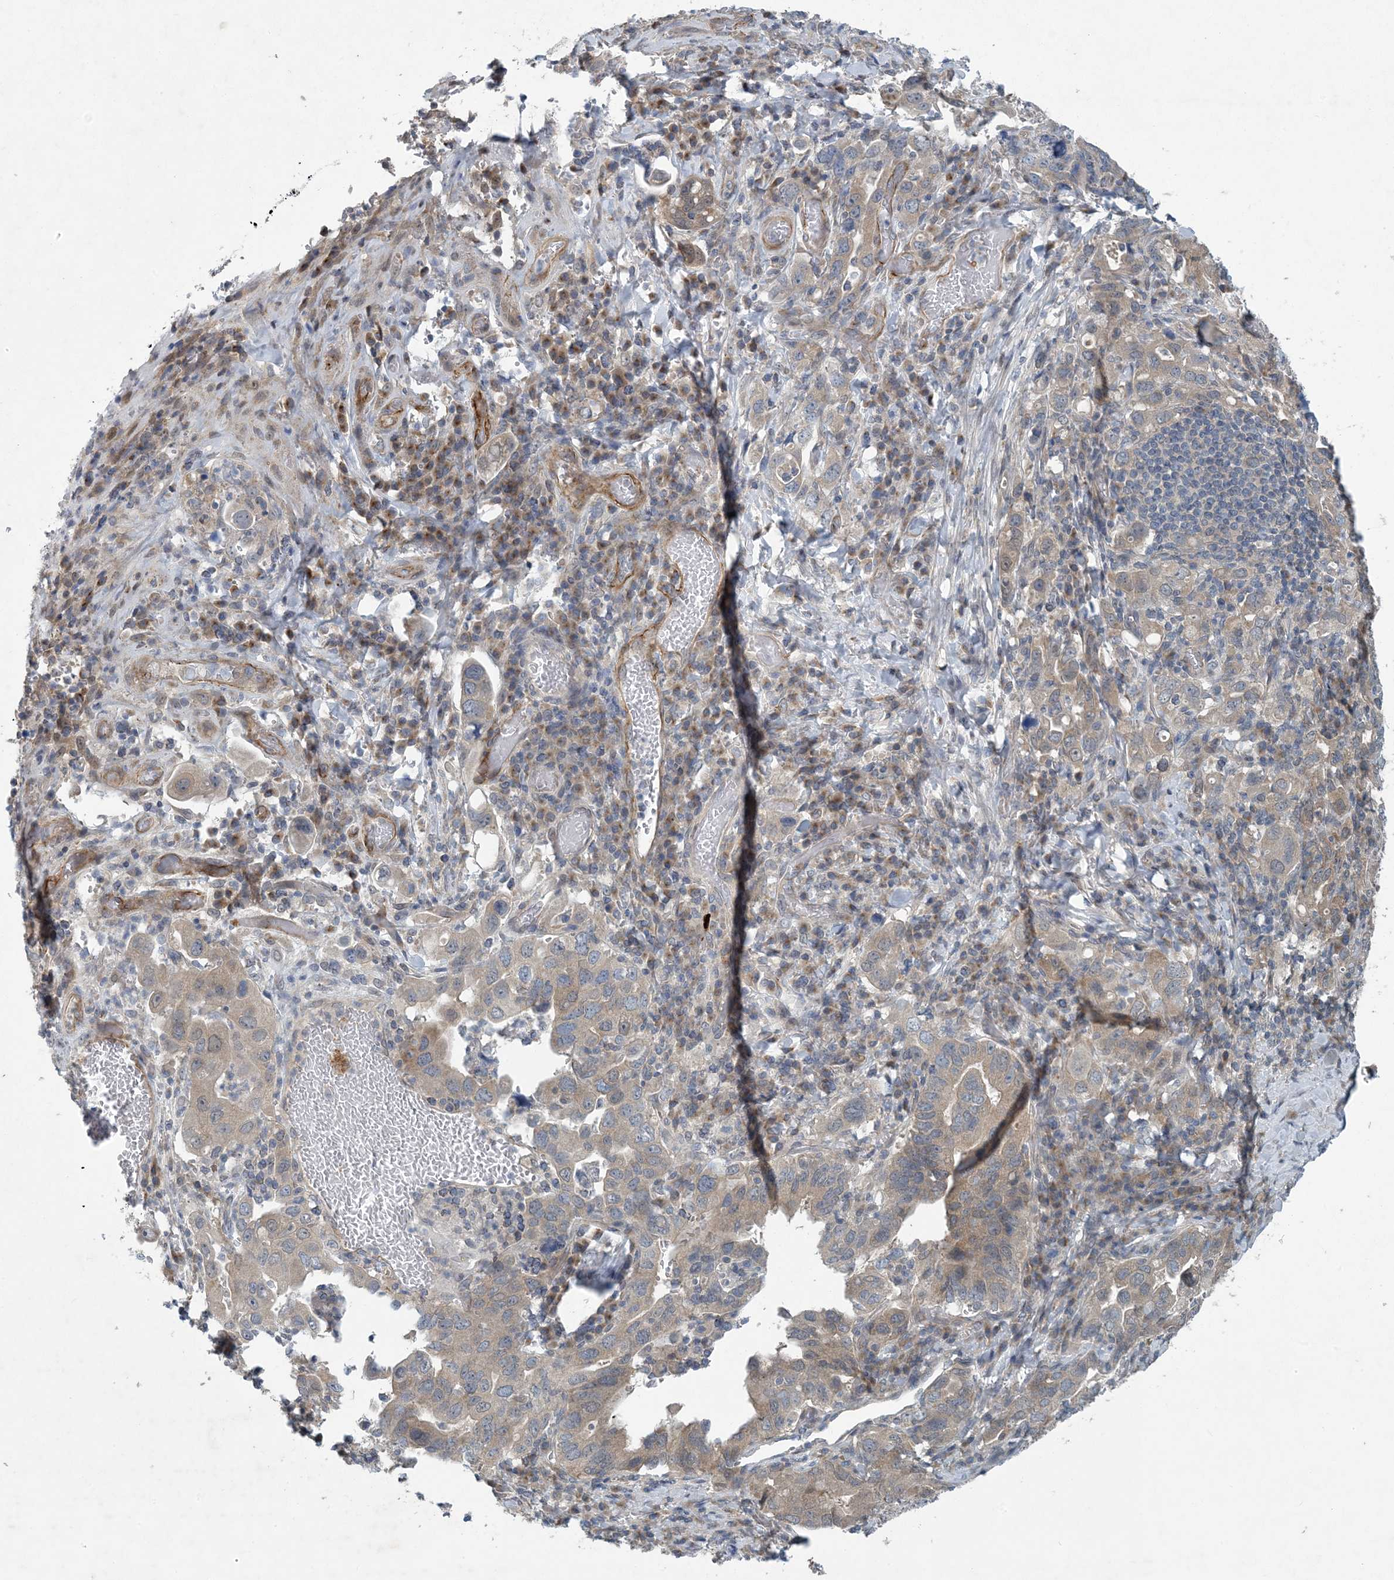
{"staining": {"intensity": "moderate", "quantity": "25%-75%", "location": "cytoplasmic/membranous"}, "tissue": "stomach cancer", "cell_type": "Tumor cells", "image_type": "cancer", "snomed": [{"axis": "morphology", "description": "Adenocarcinoma, NOS"}, {"axis": "topography", "description": "Stomach, upper"}], "caption": "Stomach cancer (adenocarcinoma) stained with immunohistochemistry (IHC) reveals moderate cytoplasmic/membranous staining in approximately 25%-75% of tumor cells.", "gene": "HIKESHI", "patient": {"sex": "male", "age": 62}}